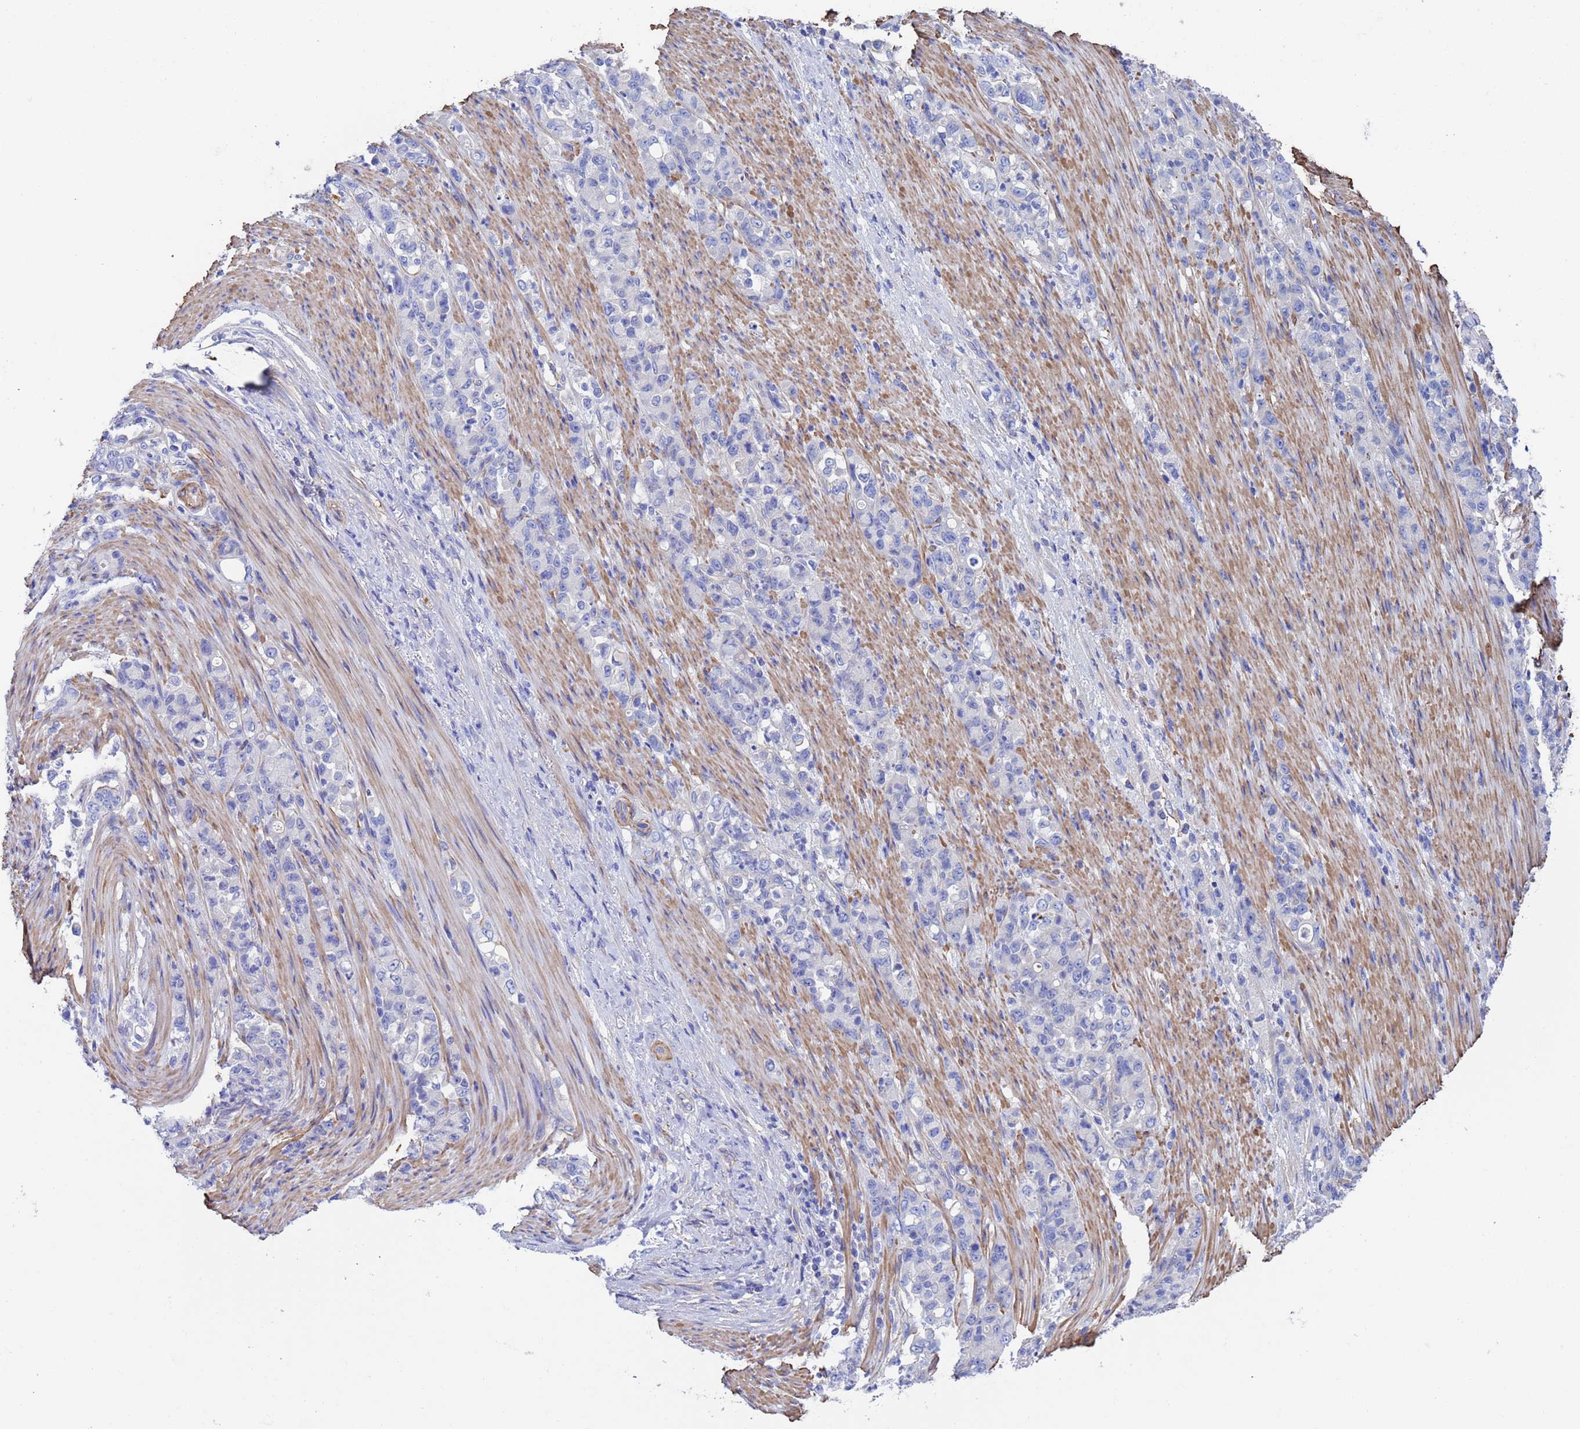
{"staining": {"intensity": "negative", "quantity": "none", "location": "none"}, "tissue": "stomach cancer", "cell_type": "Tumor cells", "image_type": "cancer", "snomed": [{"axis": "morphology", "description": "Normal tissue, NOS"}, {"axis": "morphology", "description": "Adenocarcinoma, NOS"}, {"axis": "topography", "description": "Stomach"}], "caption": "Tumor cells are negative for brown protein staining in stomach cancer (adenocarcinoma).", "gene": "CST4", "patient": {"sex": "female", "age": 79}}